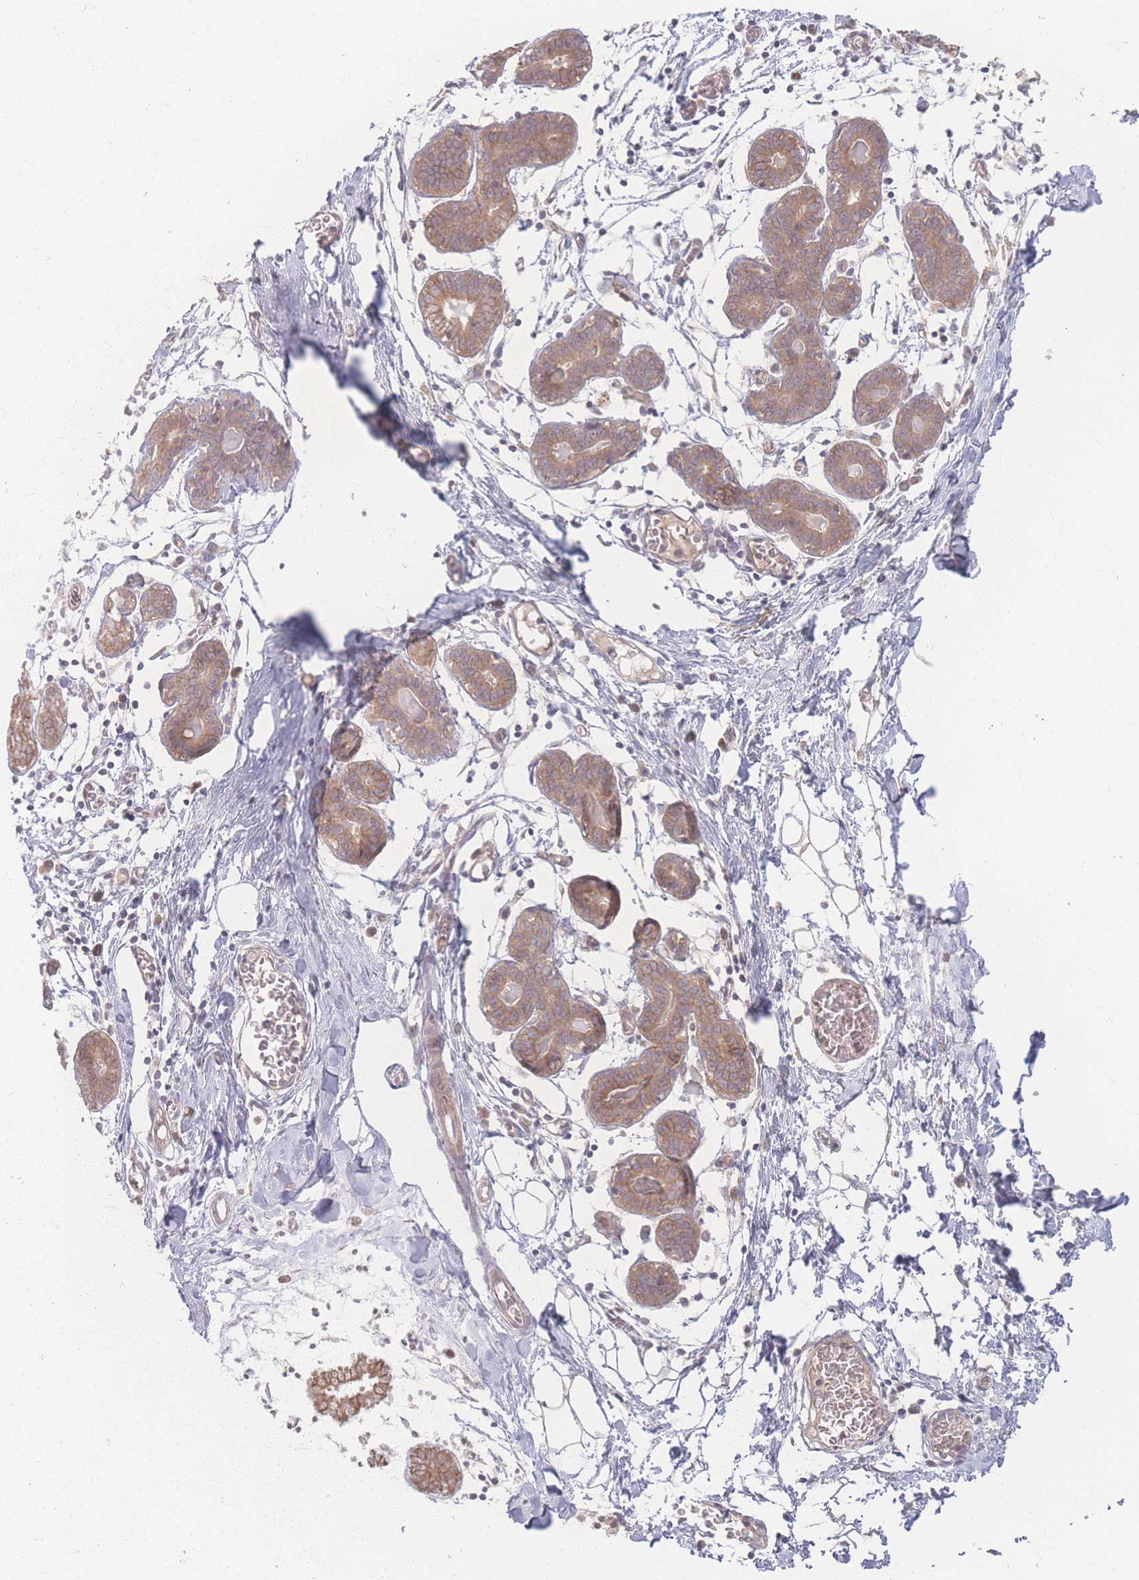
{"staining": {"intensity": "negative", "quantity": "none", "location": "none"}, "tissue": "breast", "cell_type": "Adipocytes", "image_type": "normal", "snomed": [{"axis": "morphology", "description": "Normal tissue, NOS"}, {"axis": "topography", "description": "Breast"}], "caption": "Breast was stained to show a protein in brown. There is no significant staining in adipocytes.", "gene": "INSR", "patient": {"sex": "female", "age": 27}}